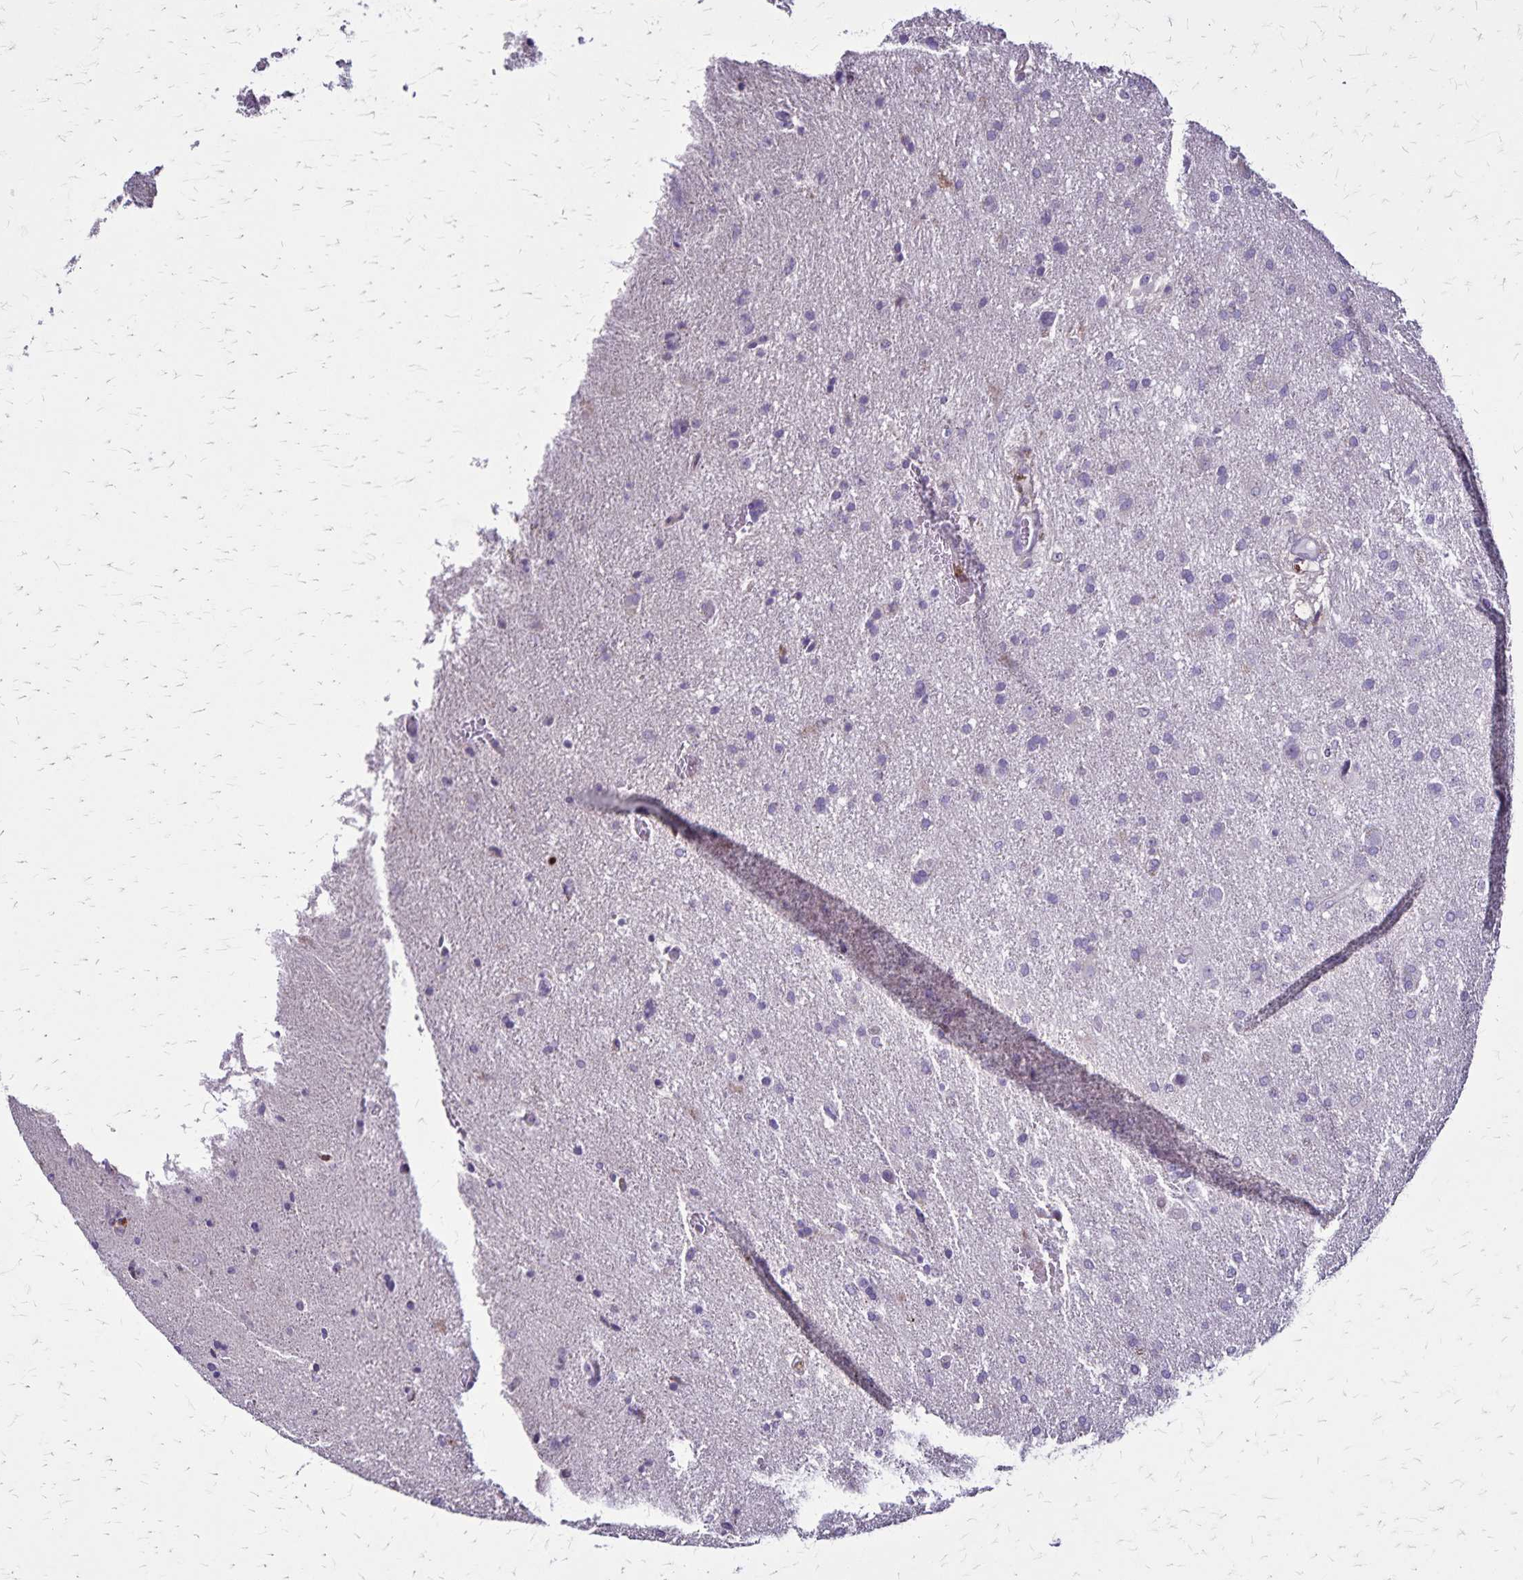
{"staining": {"intensity": "negative", "quantity": "none", "location": "none"}, "tissue": "glioma", "cell_type": "Tumor cells", "image_type": "cancer", "snomed": [{"axis": "morphology", "description": "Glioma, malignant, High grade"}, {"axis": "topography", "description": "Brain"}], "caption": "Immunohistochemistry (IHC) histopathology image of neoplastic tissue: human malignant glioma (high-grade) stained with DAB shows no significant protein staining in tumor cells. (Immunohistochemistry (IHC), brightfield microscopy, high magnification).", "gene": "ULBP3", "patient": {"sex": "male", "age": 68}}